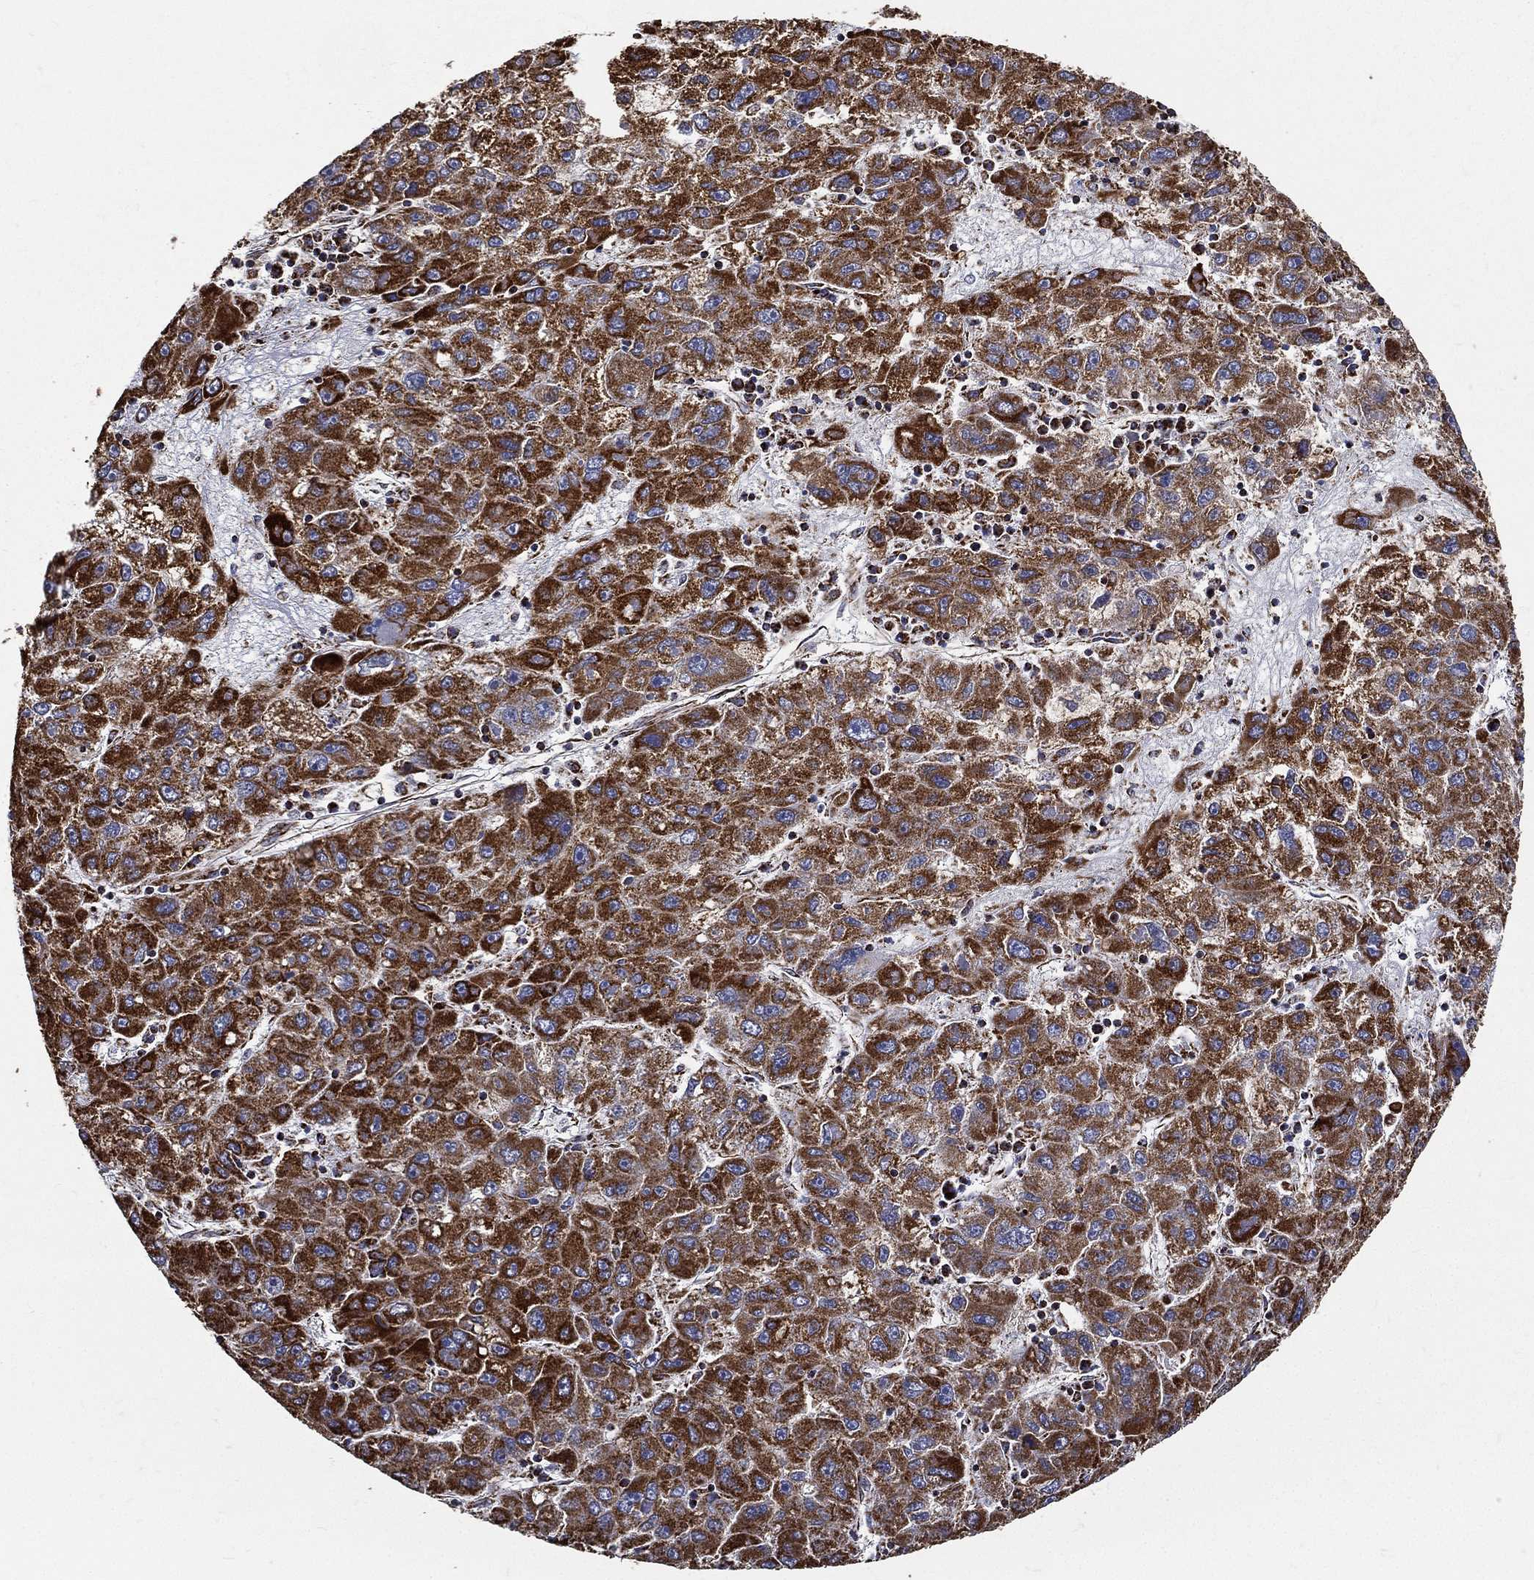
{"staining": {"intensity": "strong", "quantity": ">75%", "location": "cytoplasmic/membranous"}, "tissue": "liver cancer", "cell_type": "Tumor cells", "image_type": "cancer", "snomed": [{"axis": "morphology", "description": "Carcinoma, Hepatocellular, NOS"}, {"axis": "topography", "description": "Liver"}], "caption": "A photomicrograph showing strong cytoplasmic/membranous positivity in about >75% of tumor cells in liver hepatocellular carcinoma, as visualized by brown immunohistochemical staining.", "gene": "NDUFAB1", "patient": {"sex": "male", "age": 75}}